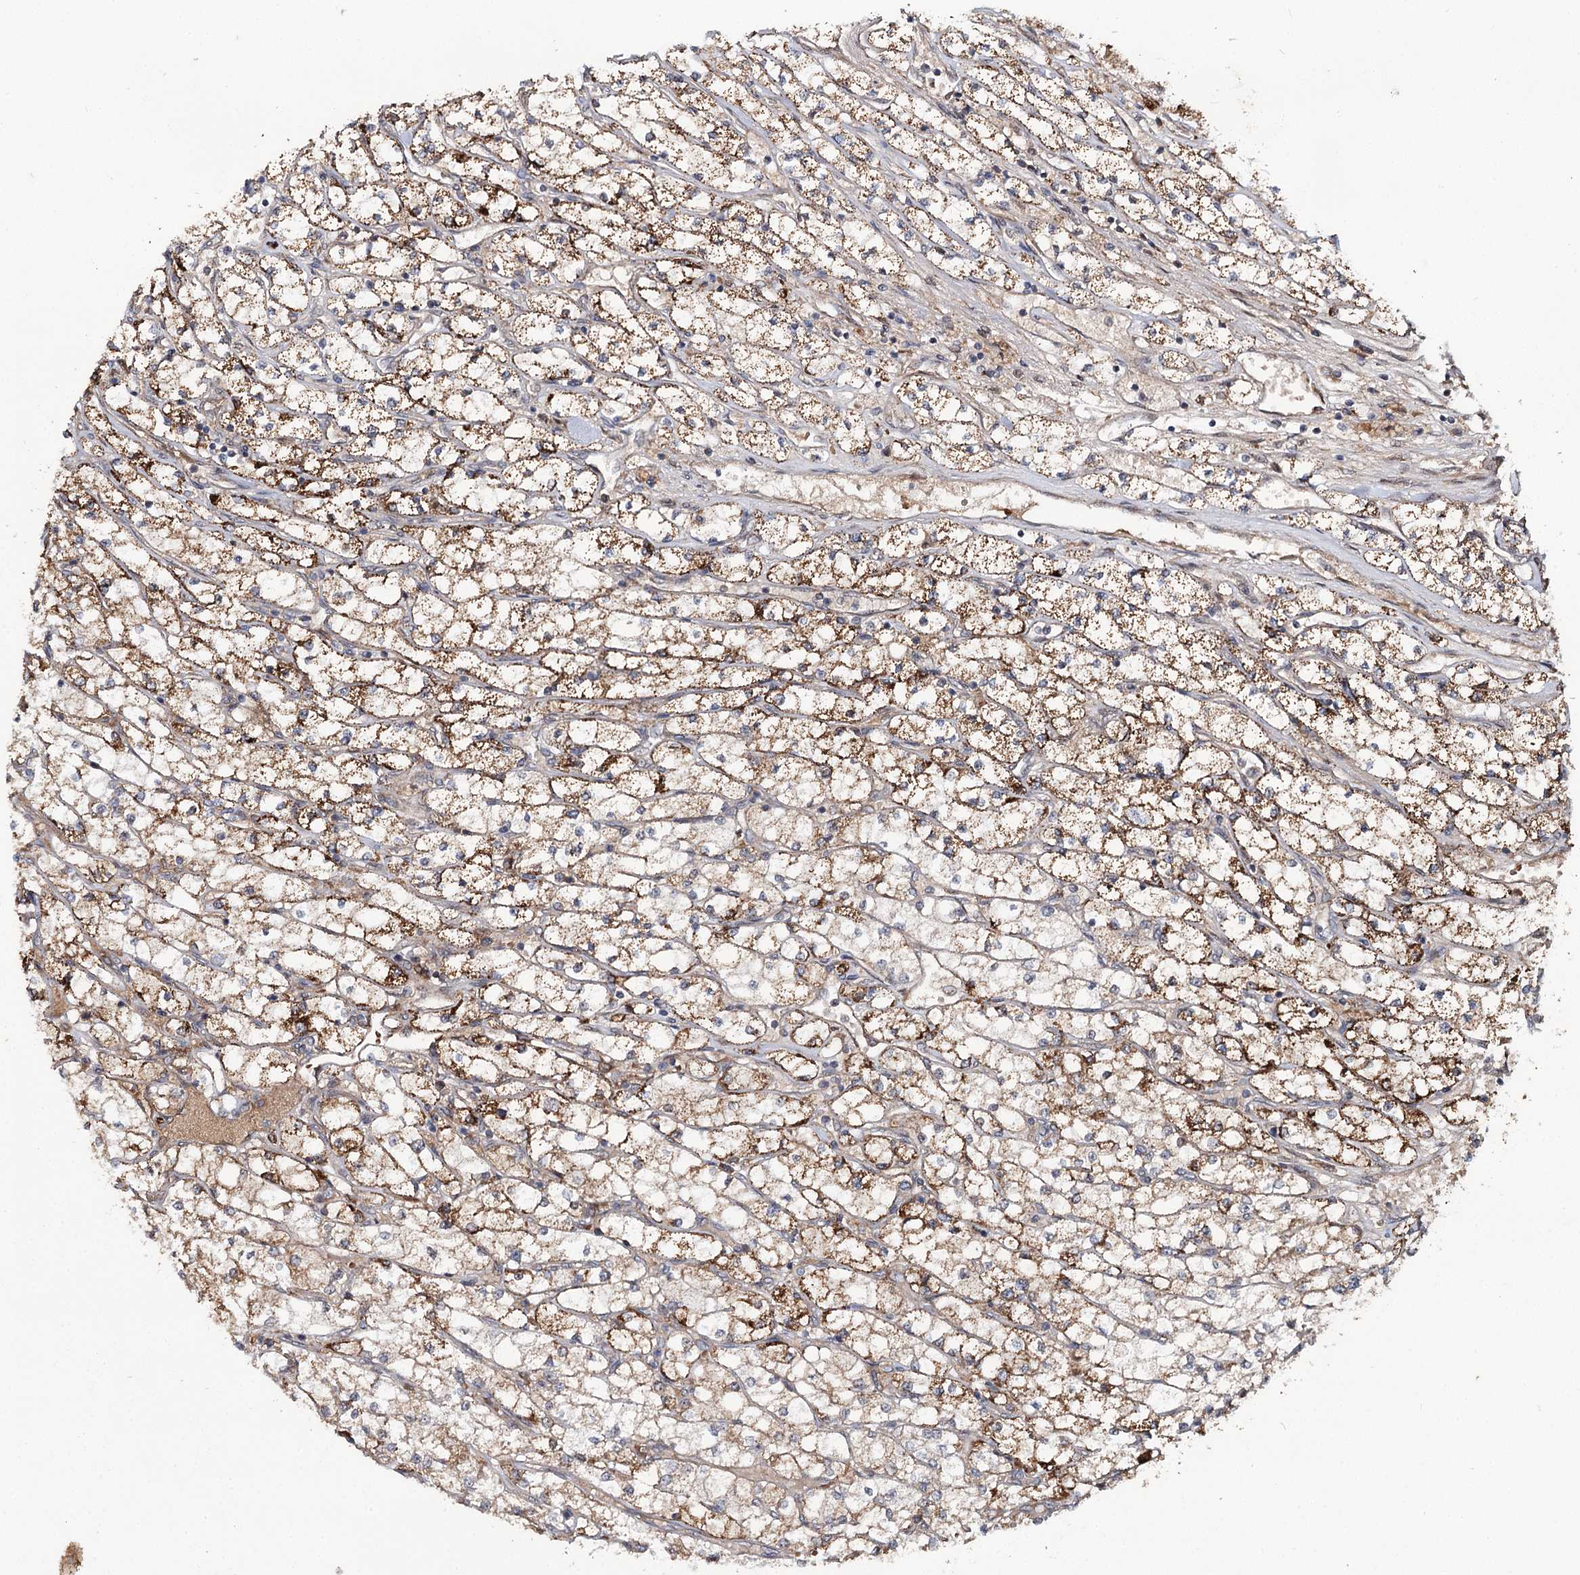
{"staining": {"intensity": "moderate", "quantity": ">75%", "location": "cytoplasmic/membranous"}, "tissue": "renal cancer", "cell_type": "Tumor cells", "image_type": "cancer", "snomed": [{"axis": "morphology", "description": "Adenocarcinoma, NOS"}, {"axis": "topography", "description": "Kidney"}], "caption": "Human renal cancer (adenocarcinoma) stained for a protein (brown) reveals moderate cytoplasmic/membranous positive expression in about >75% of tumor cells.", "gene": "MSANTD2", "patient": {"sex": "male", "age": 80}}